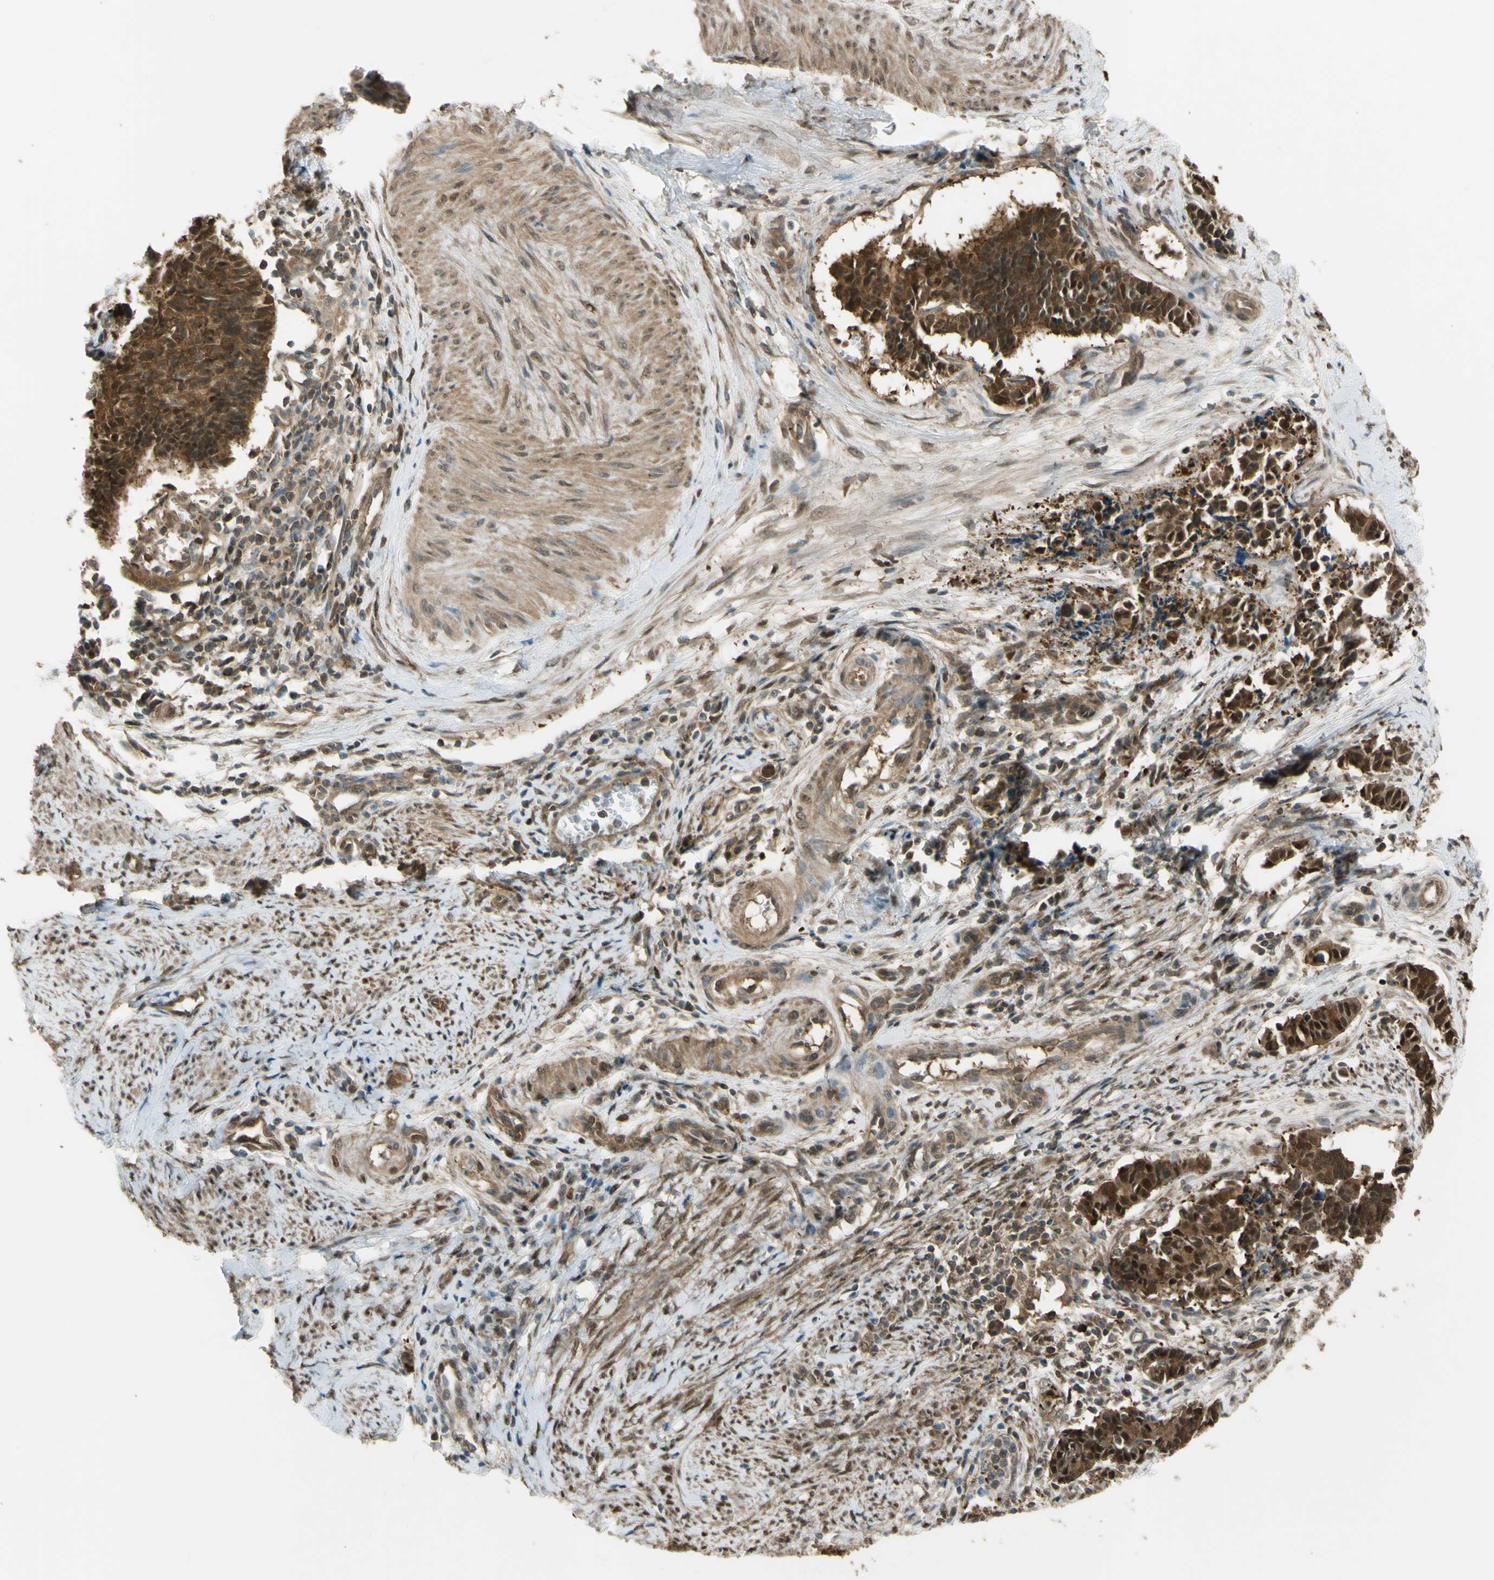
{"staining": {"intensity": "strong", "quantity": ">75%", "location": "cytoplasmic/membranous,nuclear"}, "tissue": "cervical cancer", "cell_type": "Tumor cells", "image_type": "cancer", "snomed": [{"axis": "morphology", "description": "Normal tissue, NOS"}, {"axis": "morphology", "description": "Squamous cell carcinoma, NOS"}, {"axis": "topography", "description": "Cervix"}], "caption": "A micrograph of human cervical cancer (squamous cell carcinoma) stained for a protein exhibits strong cytoplasmic/membranous and nuclear brown staining in tumor cells.", "gene": "YWHAQ", "patient": {"sex": "female", "age": 35}}